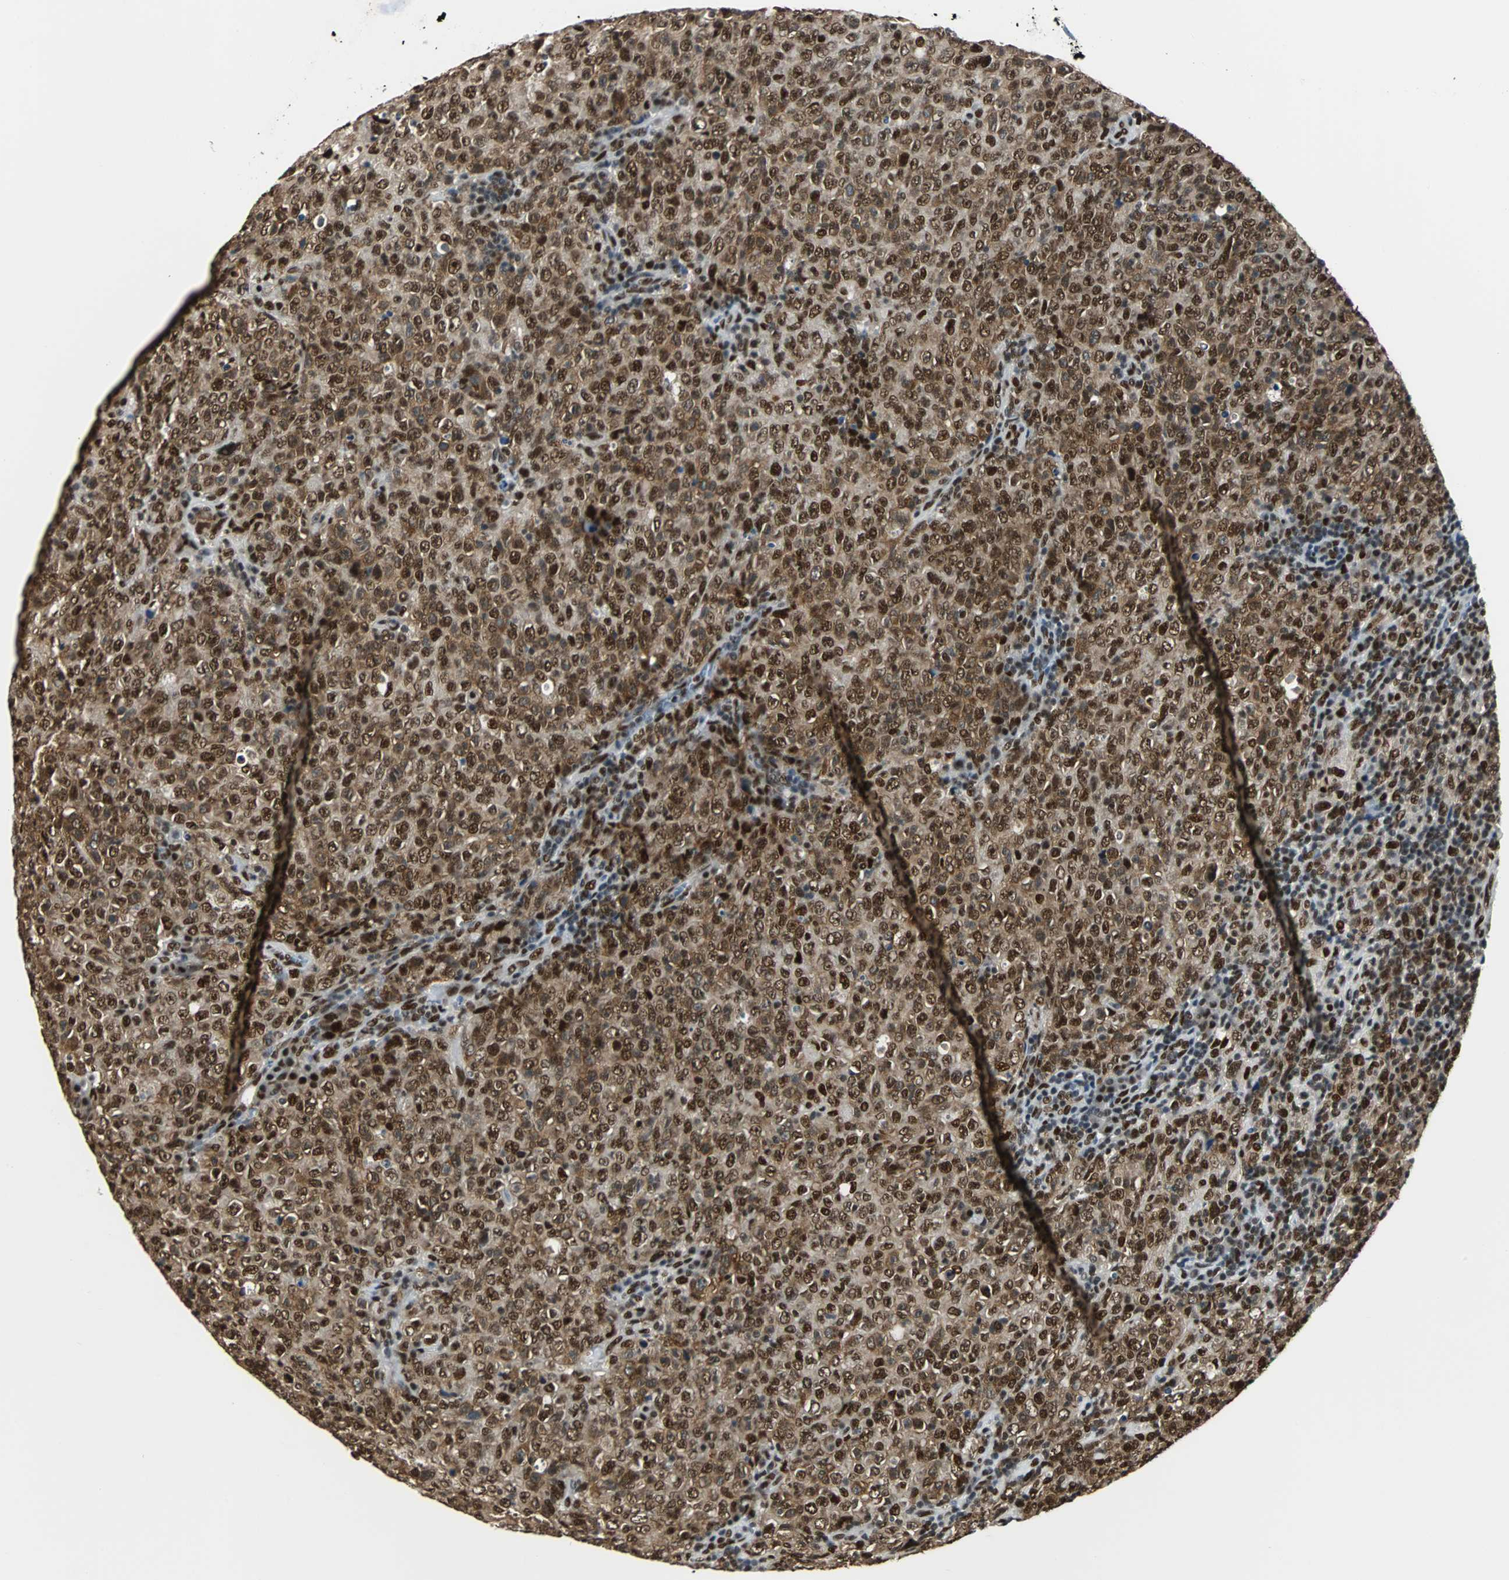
{"staining": {"intensity": "strong", "quantity": ">75%", "location": "cytoplasmic/membranous,nuclear"}, "tissue": "lymphoma", "cell_type": "Tumor cells", "image_type": "cancer", "snomed": [{"axis": "morphology", "description": "Malignant lymphoma, non-Hodgkin's type, High grade"}, {"axis": "topography", "description": "Tonsil"}], "caption": "Protein staining of lymphoma tissue reveals strong cytoplasmic/membranous and nuclear positivity in approximately >75% of tumor cells.", "gene": "XRCC4", "patient": {"sex": "female", "age": 36}}